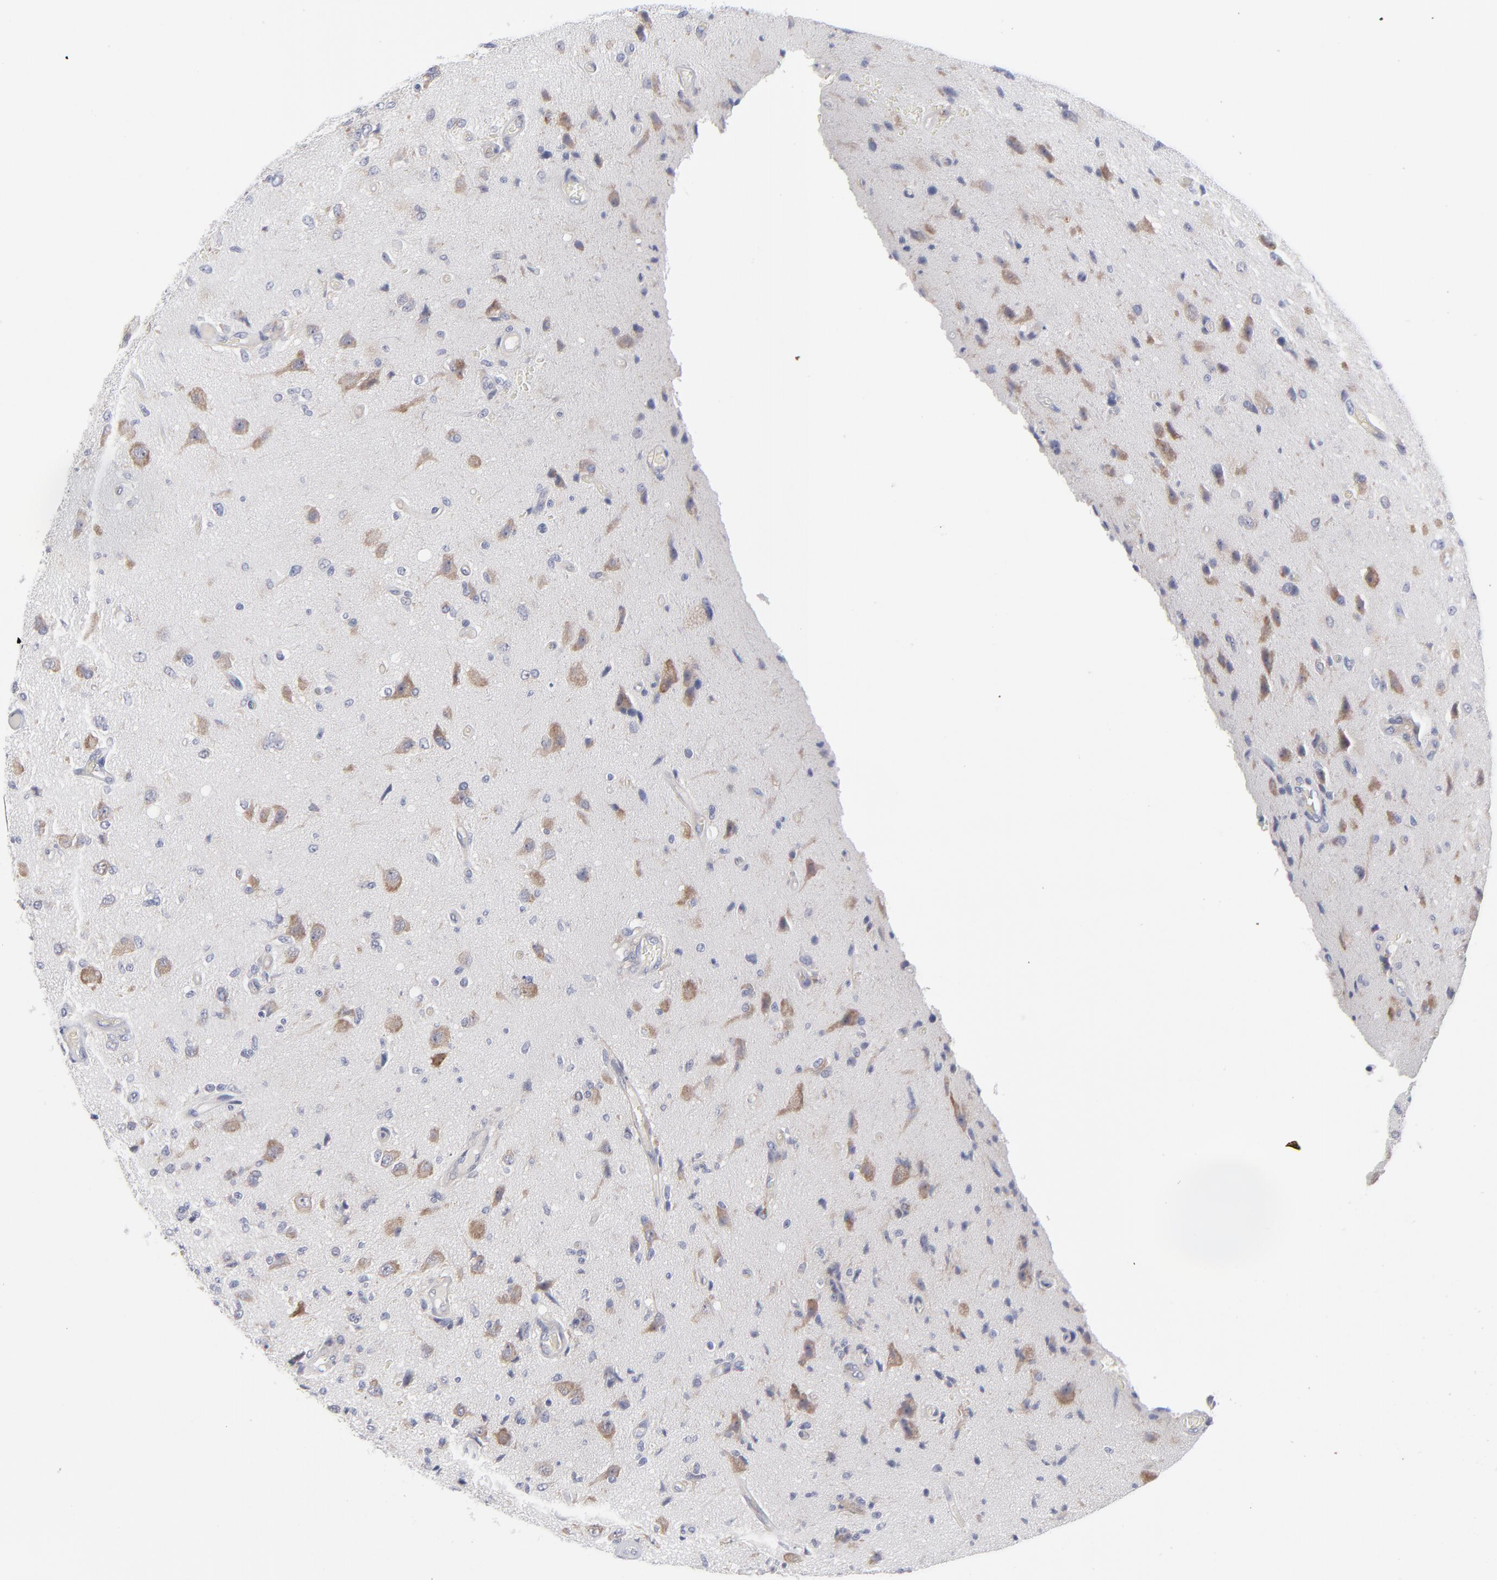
{"staining": {"intensity": "weak", "quantity": "25%-75%", "location": "cytoplasmic/membranous"}, "tissue": "glioma", "cell_type": "Tumor cells", "image_type": "cancer", "snomed": [{"axis": "morphology", "description": "Normal tissue, NOS"}, {"axis": "morphology", "description": "Glioma, malignant, High grade"}, {"axis": "topography", "description": "Cerebral cortex"}], "caption": "Glioma was stained to show a protein in brown. There is low levels of weak cytoplasmic/membranous positivity in approximately 25%-75% of tumor cells.", "gene": "RPS24", "patient": {"sex": "male", "age": 77}}